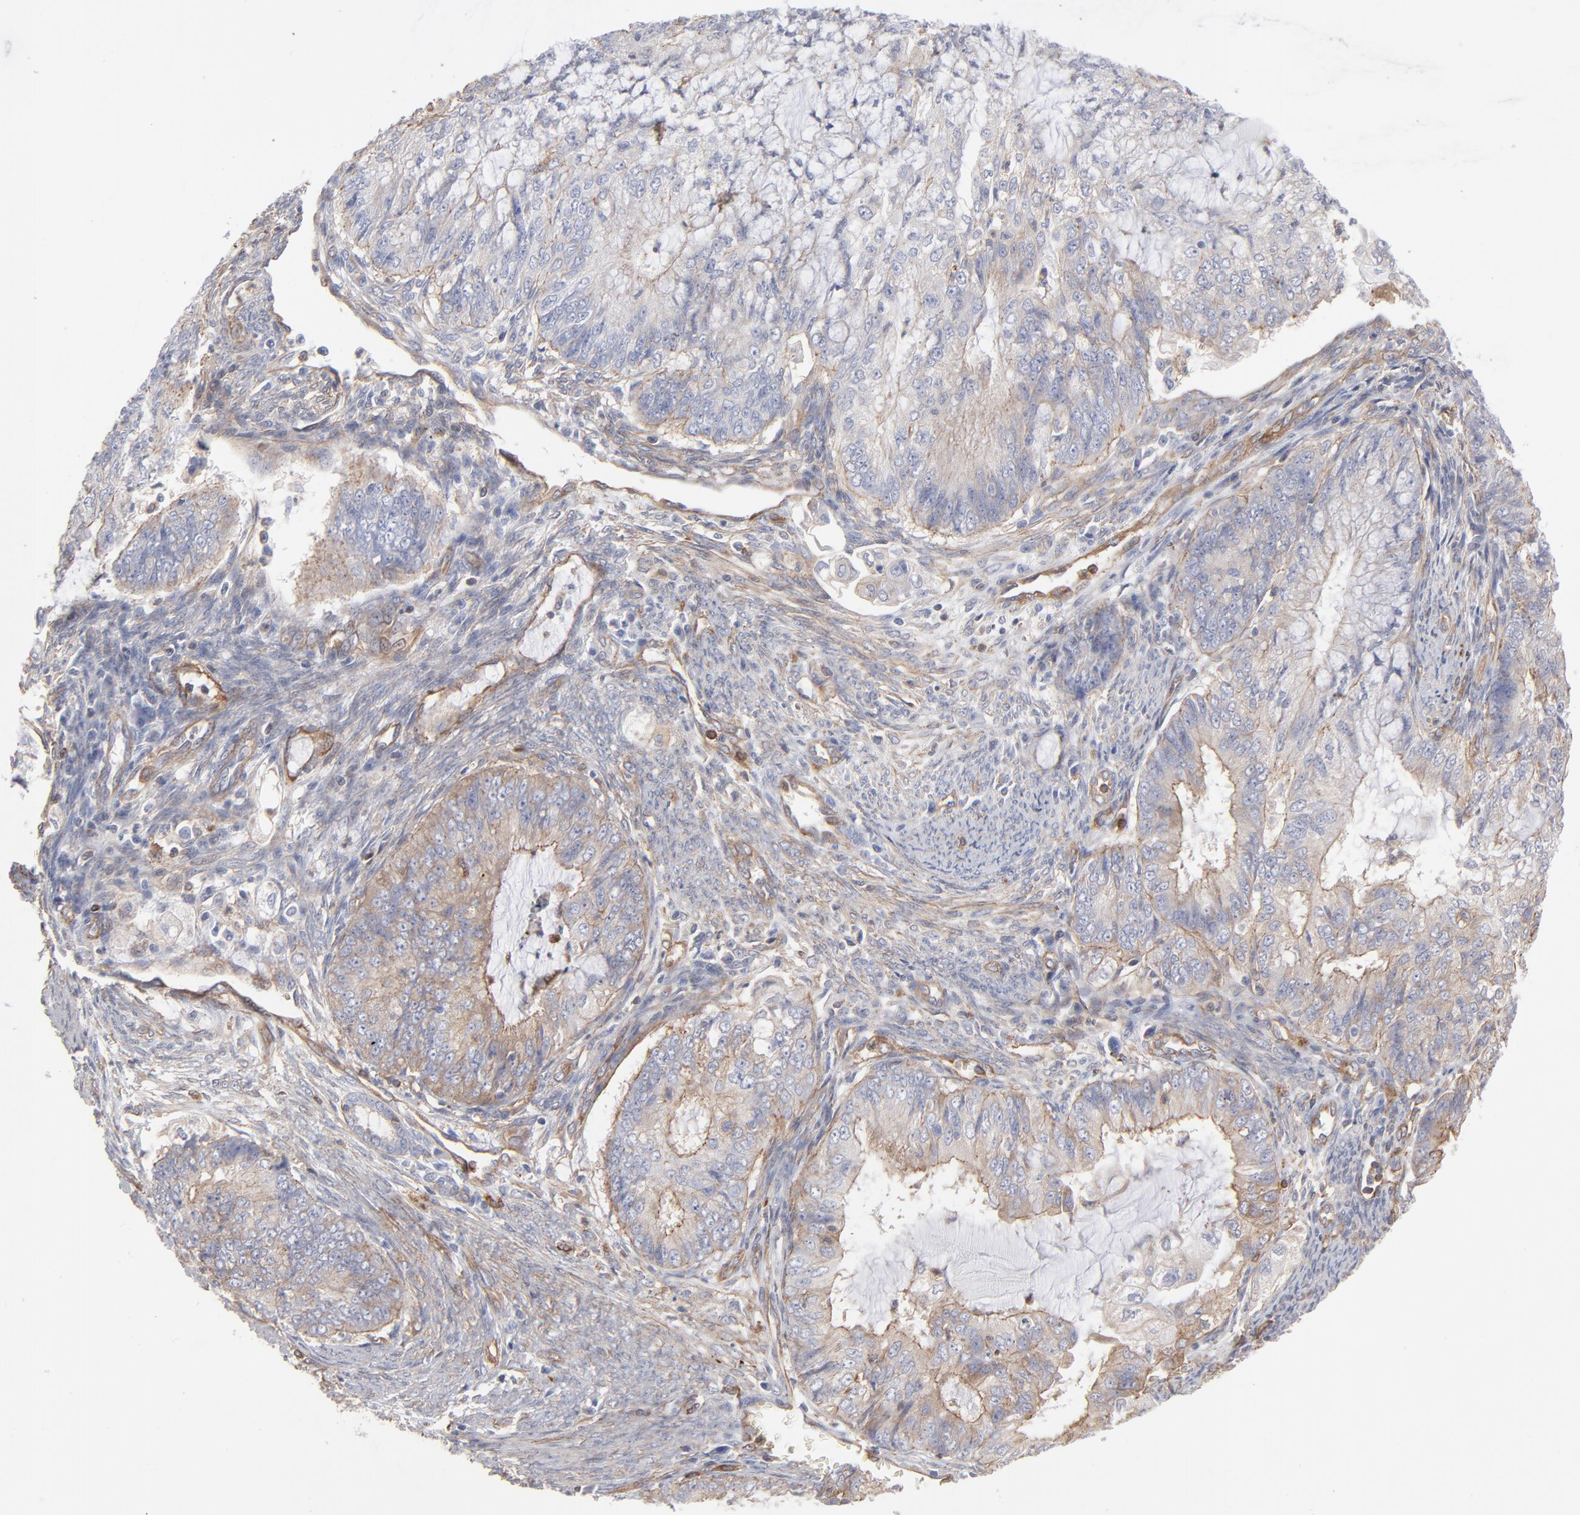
{"staining": {"intensity": "weak", "quantity": "25%-75%", "location": "cytoplasmic/membranous"}, "tissue": "endometrial cancer", "cell_type": "Tumor cells", "image_type": "cancer", "snomed": [{"axis": "morphology", "description": "Adenocarcinoma, NOS"}, {"axis": "topography", "description": "Endometrium"}], "caption": "Protein expression analysis of human endometrial cancer reveals weak cytoplasmic/membranous positivity in about 25%-75% of tumor cells. (brown staining indicates protein expression, while blue staining denotes nuclei).", "gene": "PXN", "patient": {"sex": "female", "age": 75}}